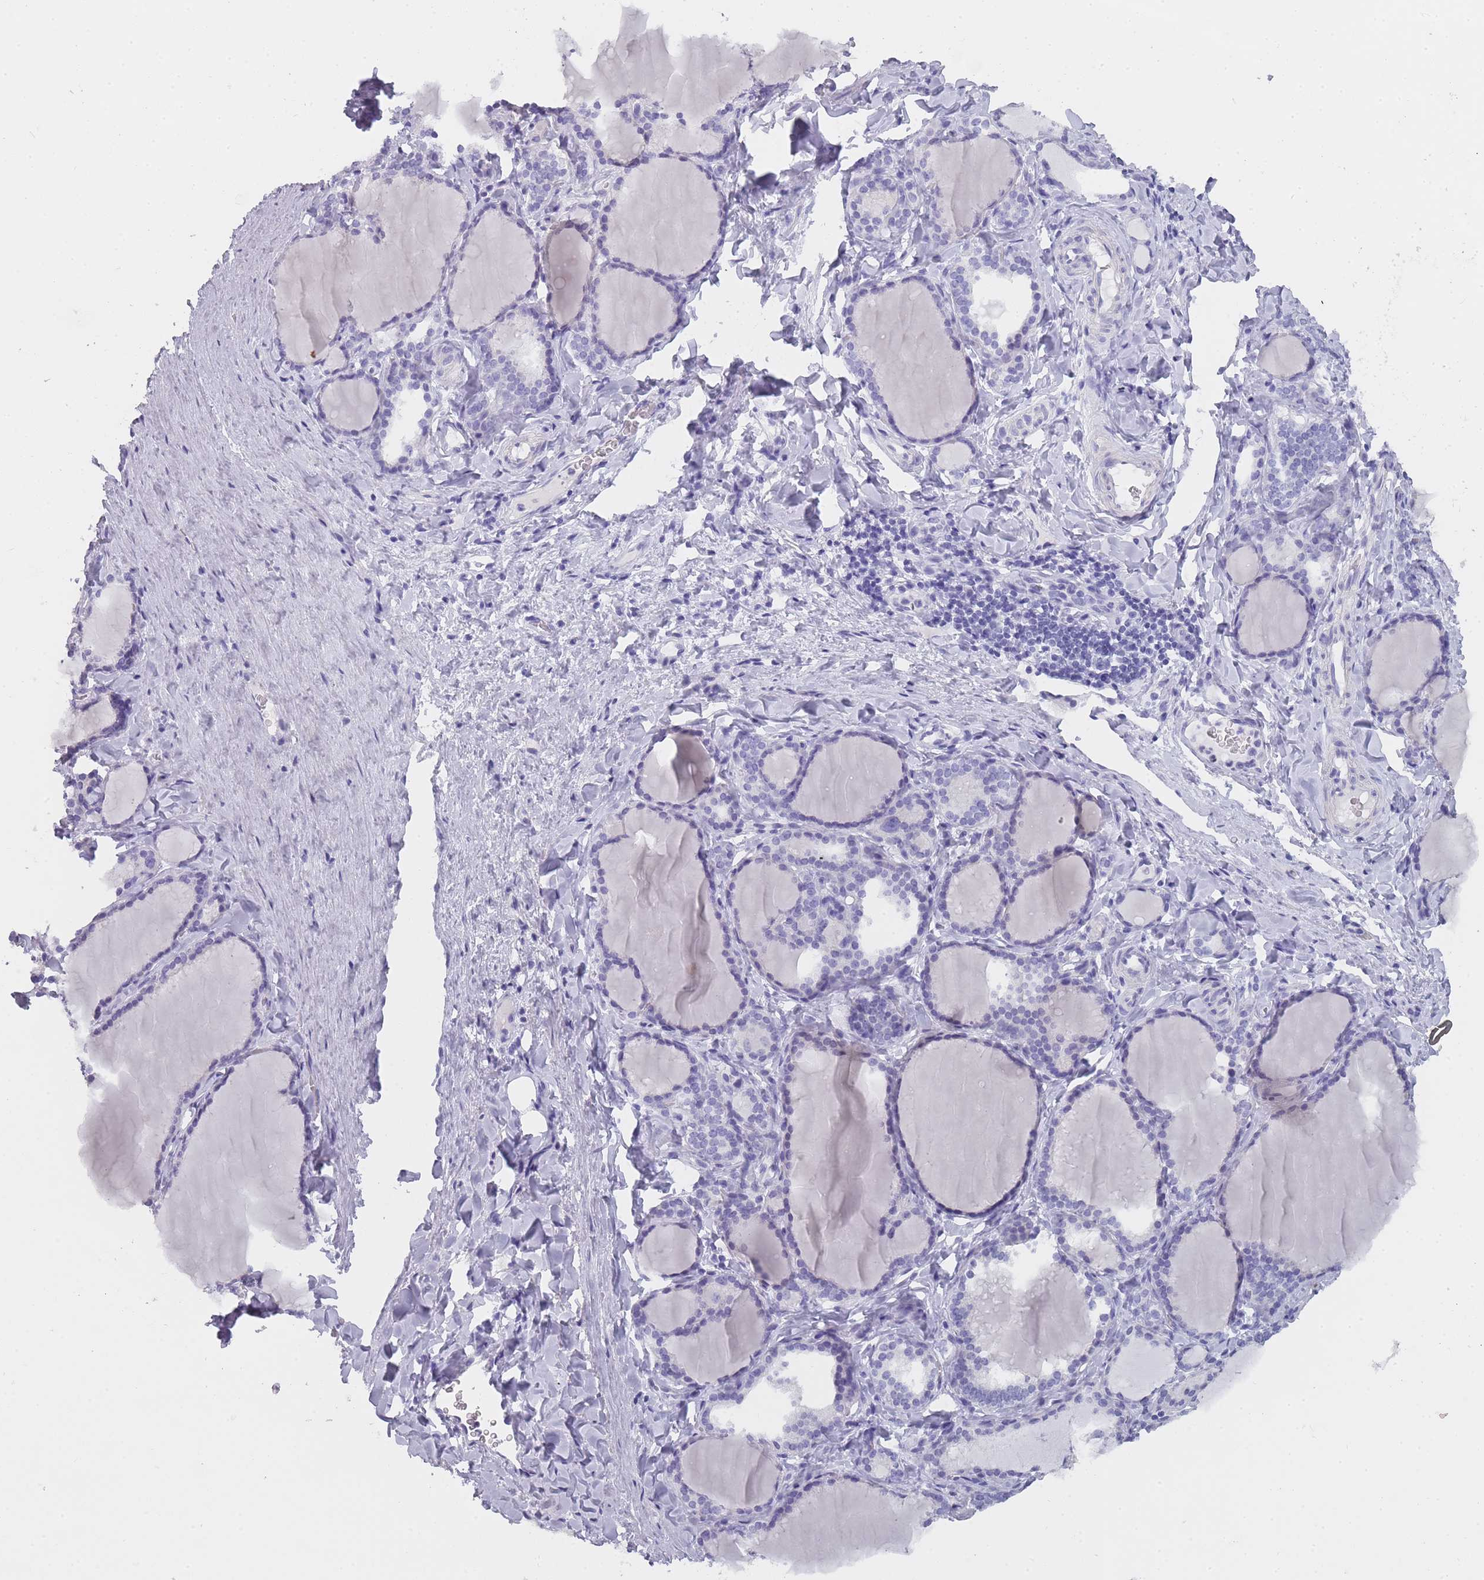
{"staining": {"intensity": "negative", "quantity": "none", "location": "none"}, "tissue": "thyroid gland", "cell_type": "Glandular cells", "image_type": "normal", "snomed": [{"axis": "morphology", "description": "Normal tissue, NOS"}, {"axis": "topography", "description": "Thyroid gland"}], "caption": "This is an IHC histopathology image of normal human thyroid gland. There is no expression in glandular cells.", "gene": "TCP11X1", "patient": {"sex": "female", "age": 31}}